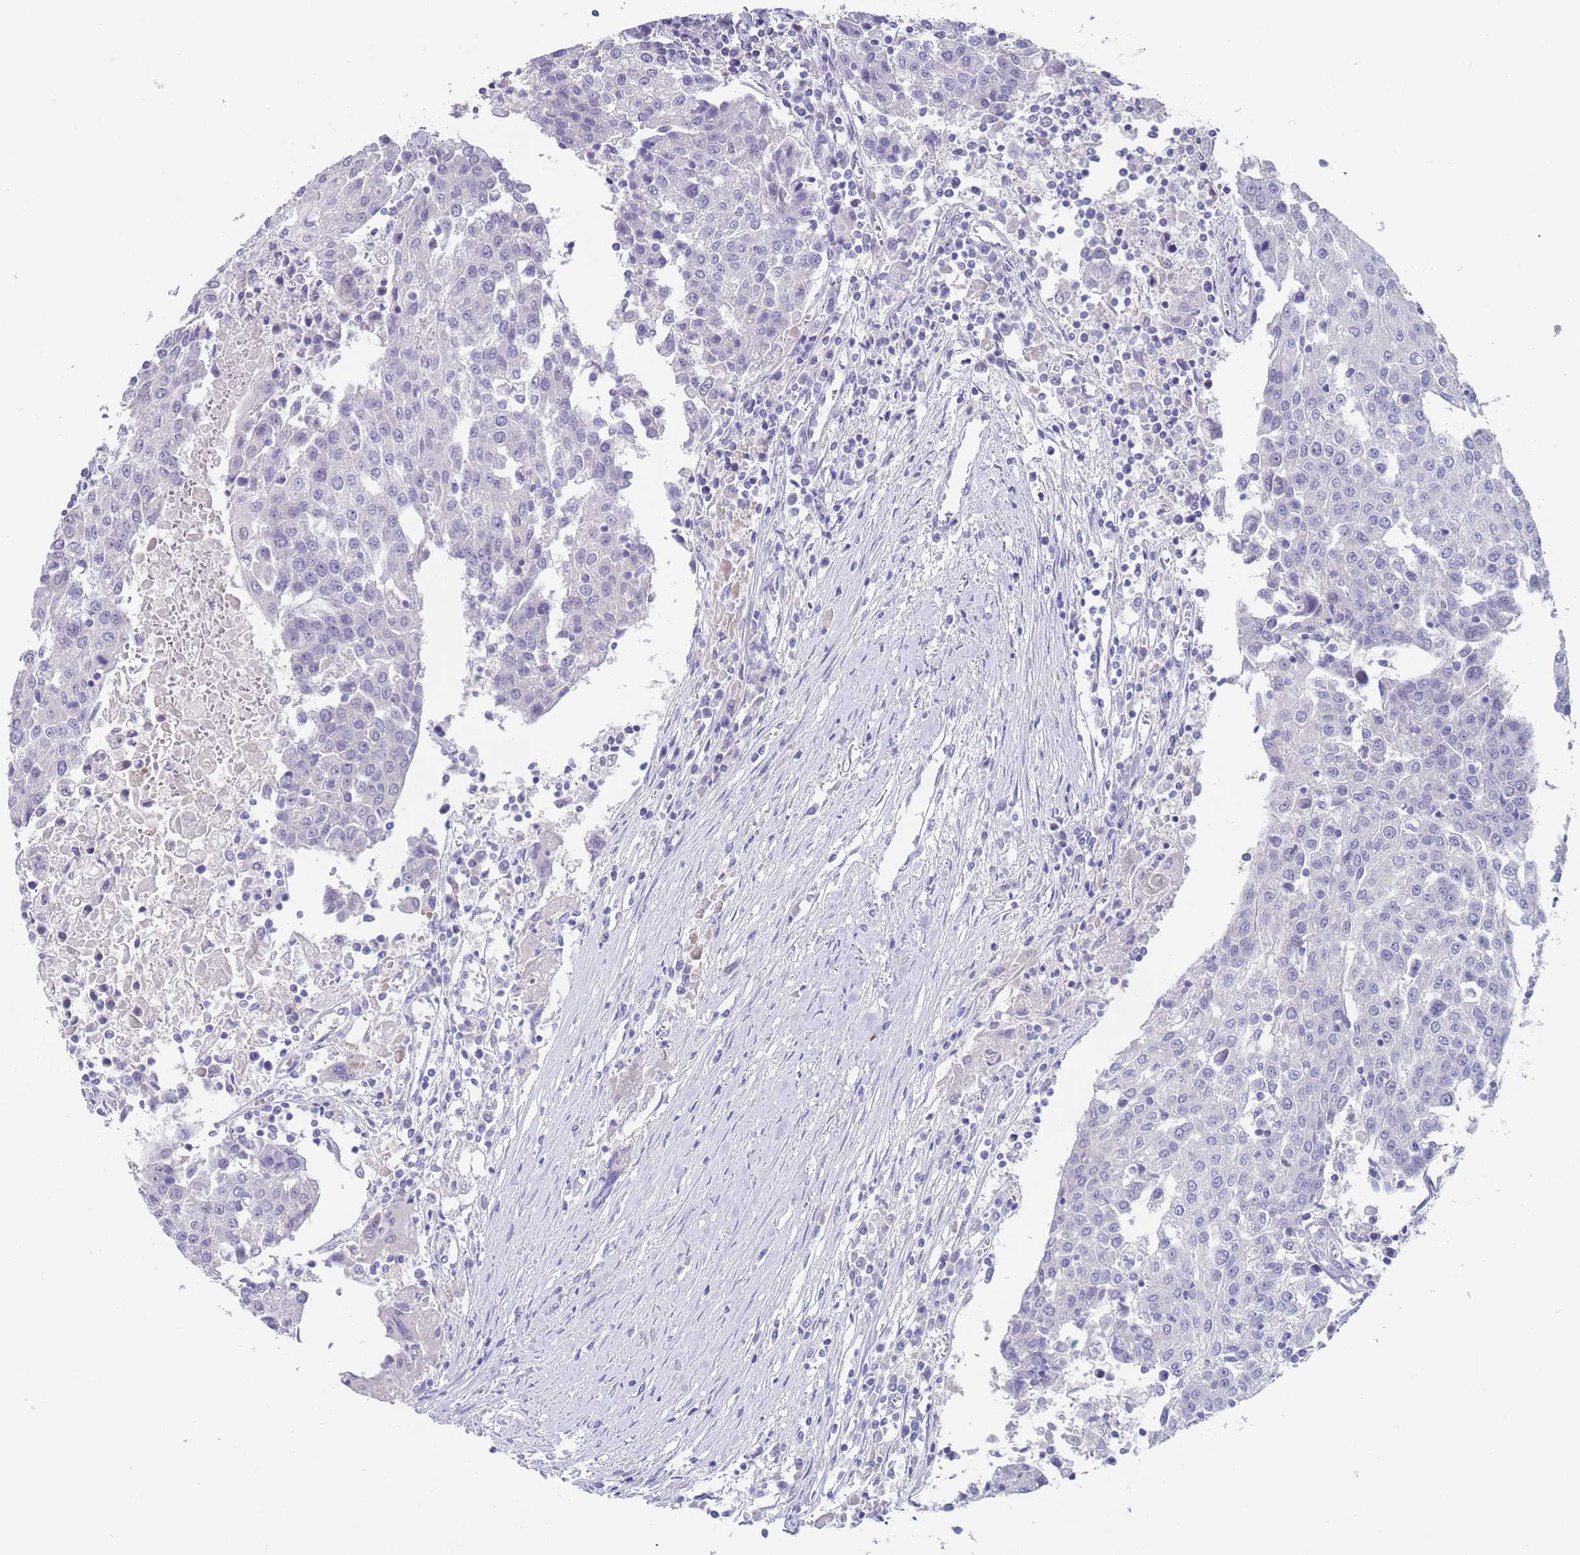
{"staining": {"intensity": "negative", "quantity": "none", "location": "none"}, "tissue": "urothelial cancer", "cell_type": "Tumor cells", "image_type": "cancer", "snomed": [{"axis": "morphology", "description": "Urothelial carcinoma, High grade"}, {"axis": "topography", "description": "Urinary bladder"}], "caption": "A high-resolution image shows immunohistochemistry staining of urothelial carcinoma (high-grade), which shows no significant positivity in tumor cells.", "gene": "SPIRE2", "patient": {"sex": "female", "age": 85}}